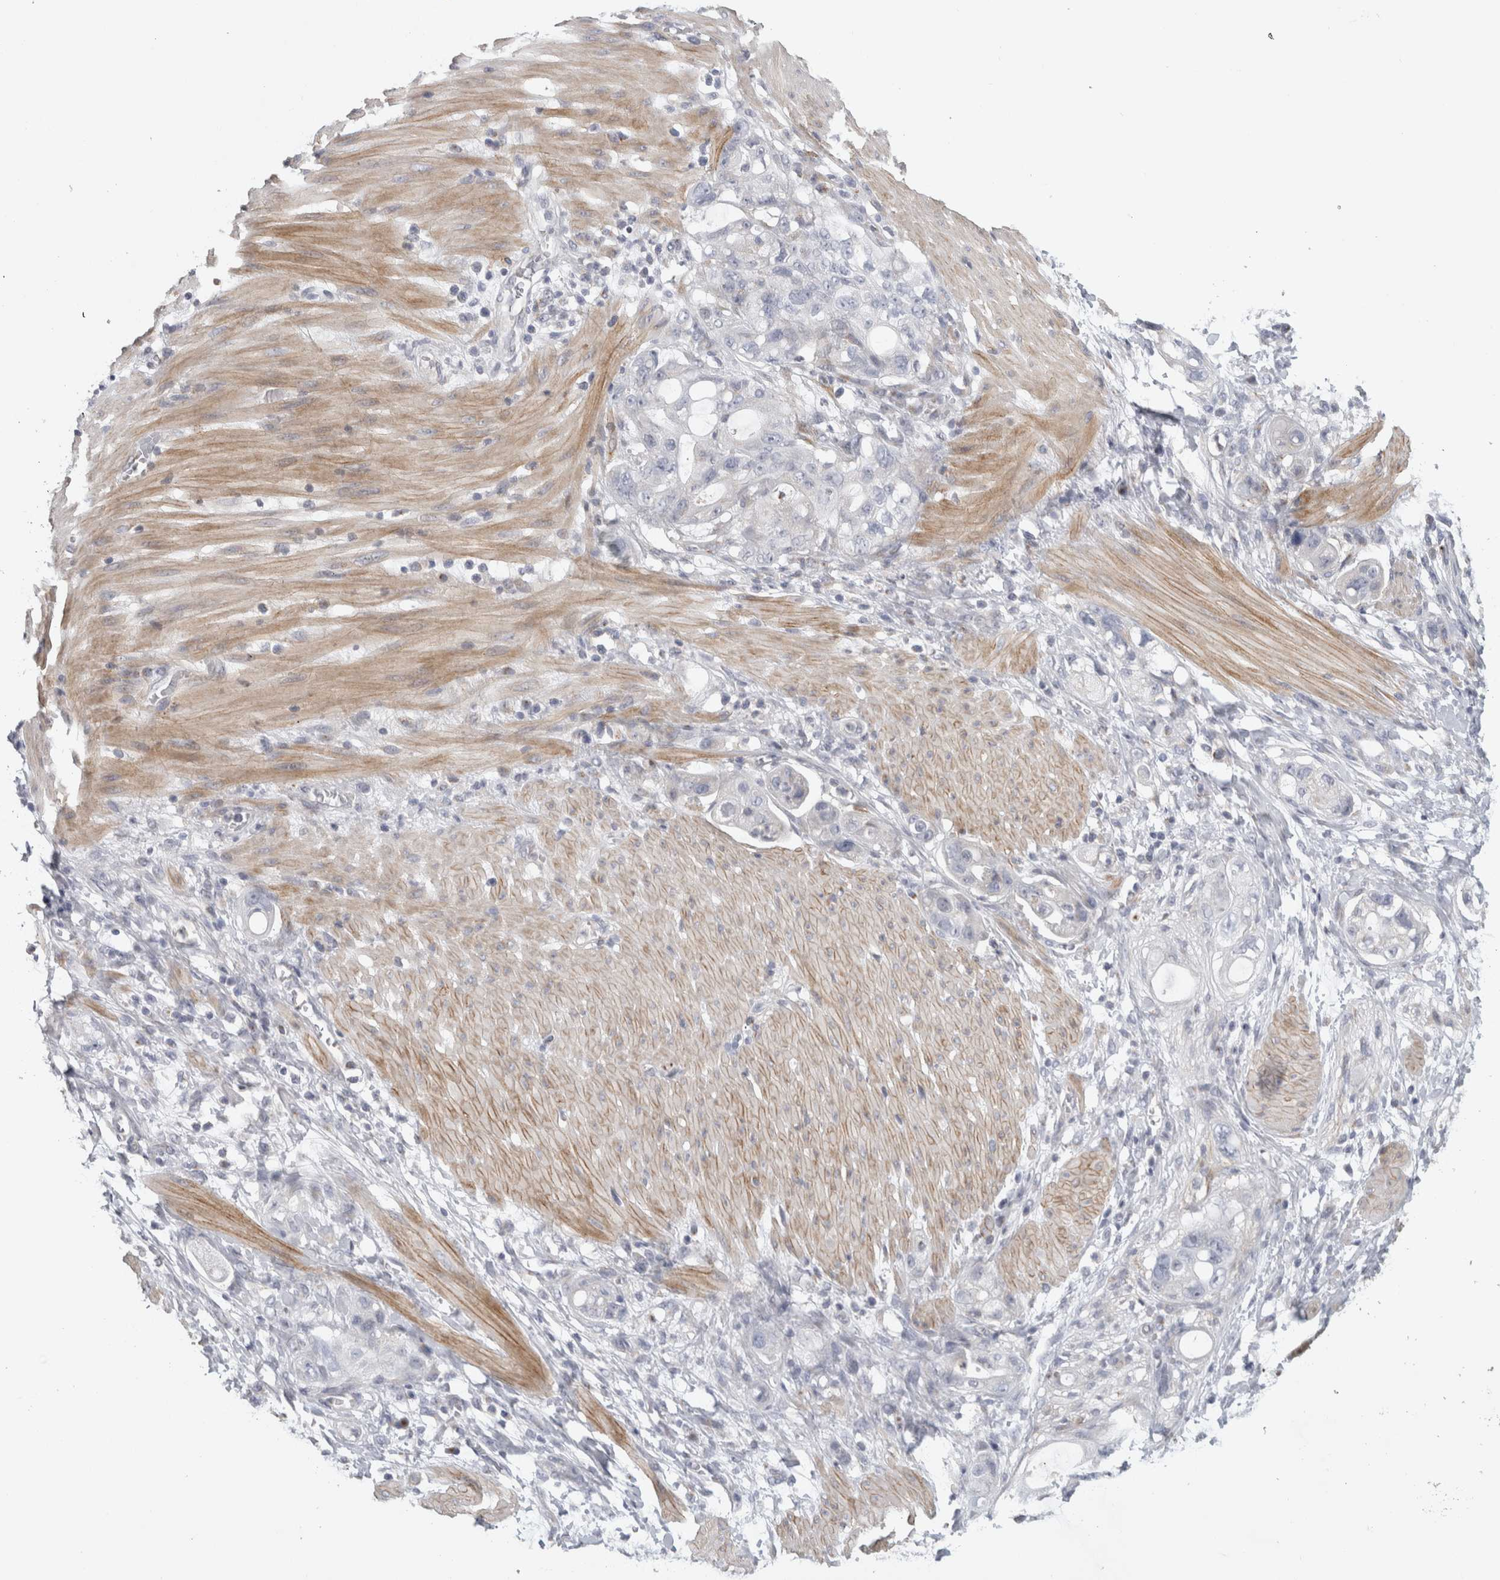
{"staining": {"intensity": "negative", "quantity": "none", "location": "none"}, "tissue": "stomach cancer", "cell_type": "Tumor cells", "image_type": "cancer", "snomed": [{"axis": "morphology", "description": "Adenocarcinoma, NOS"}, {"axis": "topography", "description": "Stomach"}, {"axis": "topography", "description": "Stomach, lower"}], "caption": "Tumor cells show no significant expression in stomach adenocarcinoma.", "gene": "MGAT1", "patient": {"sex": "female", "age": 48}}